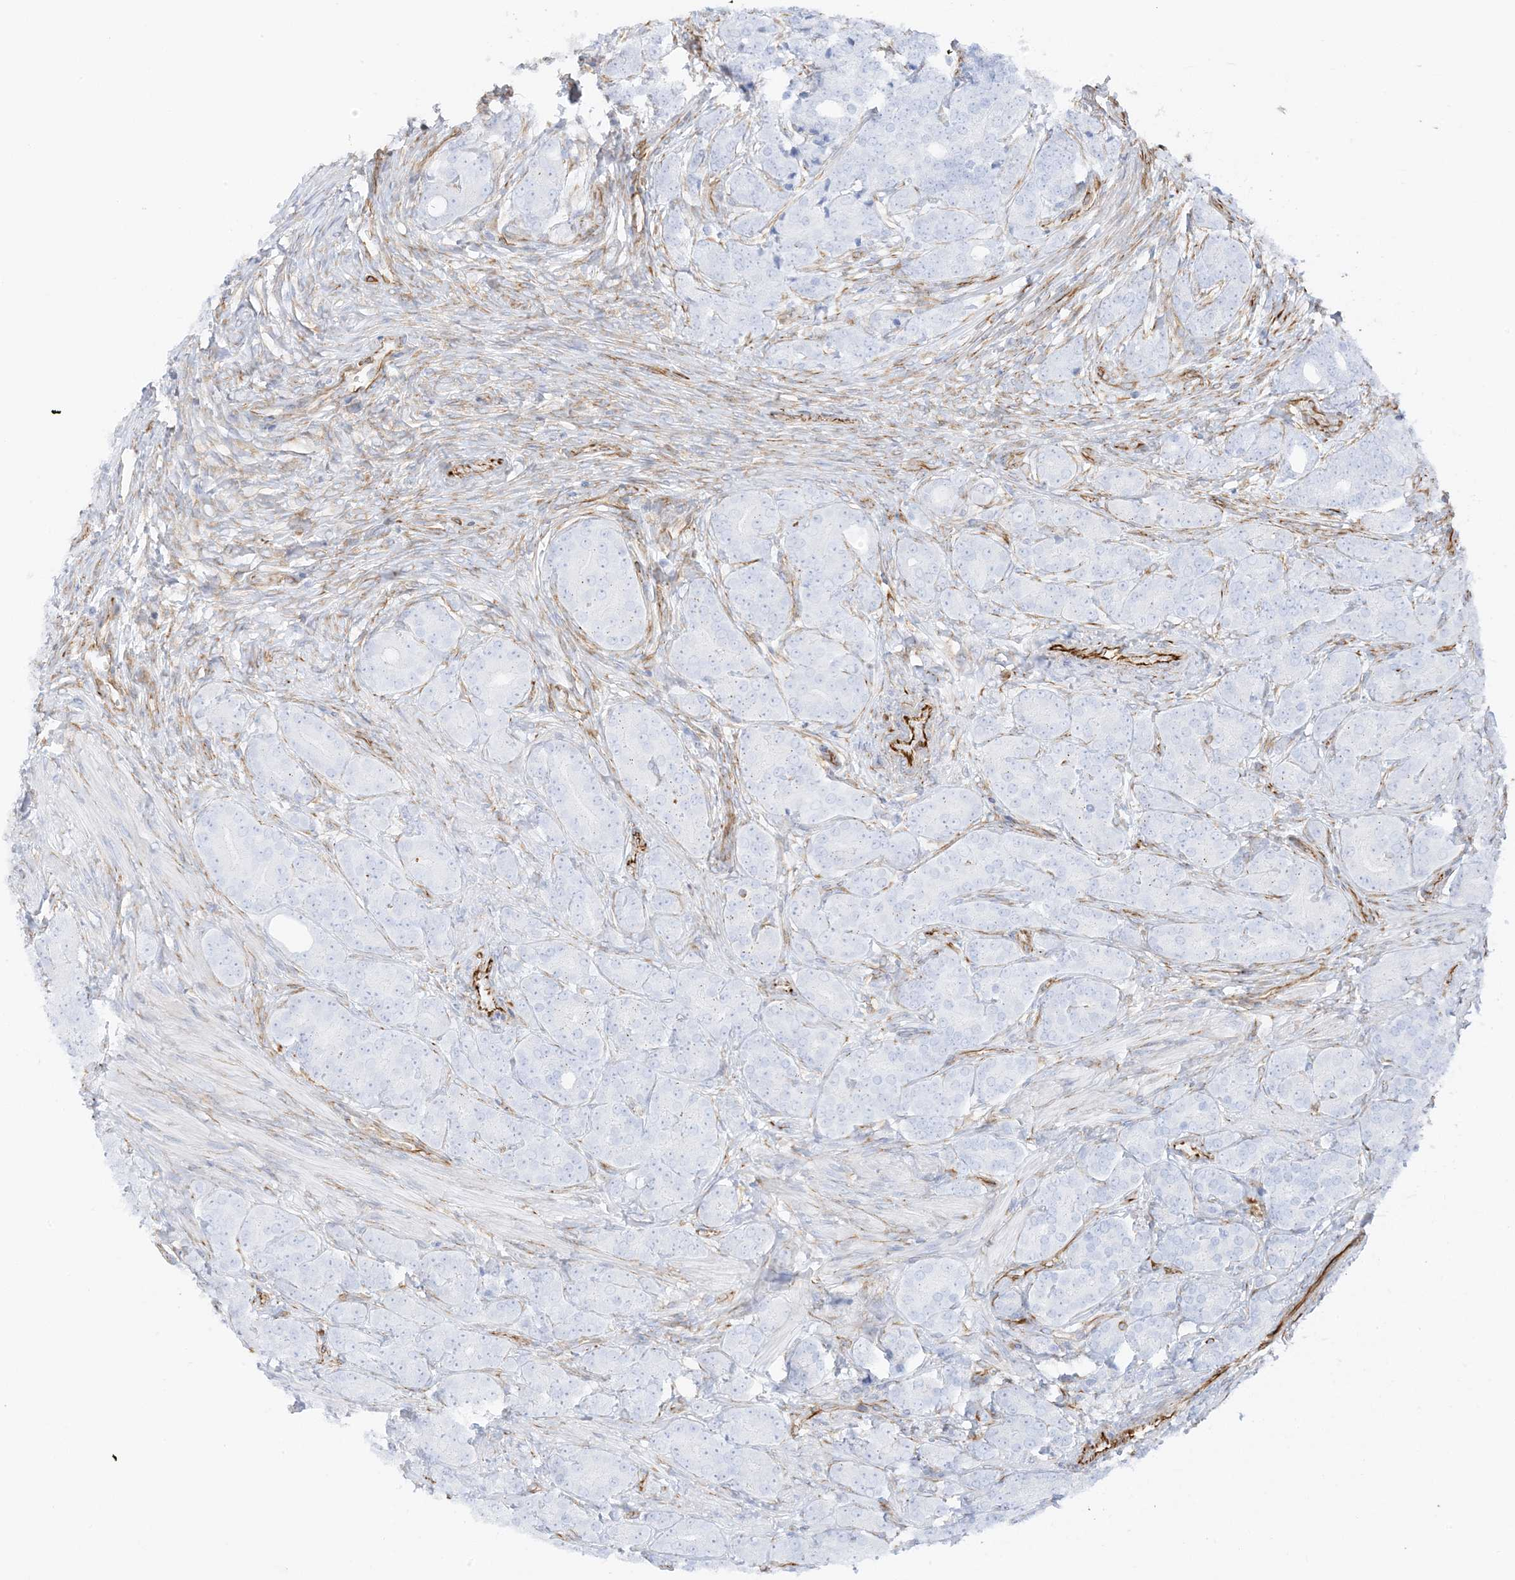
{"staining": {"intensity": "negative", "quantity": "none", "location": "none"}, "tissue": "prostate cancer", "cell_type": "Tumor cells", "image_type": "cancer", "snomed": [{"axis": "morphology", "description": "Adenocarcinoma, High grade"}, {"axis": "topography", "description": "Prostate"}], "caption": "Tumor cells show no significant protein expression in prostate high-grade adenocarcinoma.", "gene": "PID1", "patient": {"sex": "male", "age": 62}}